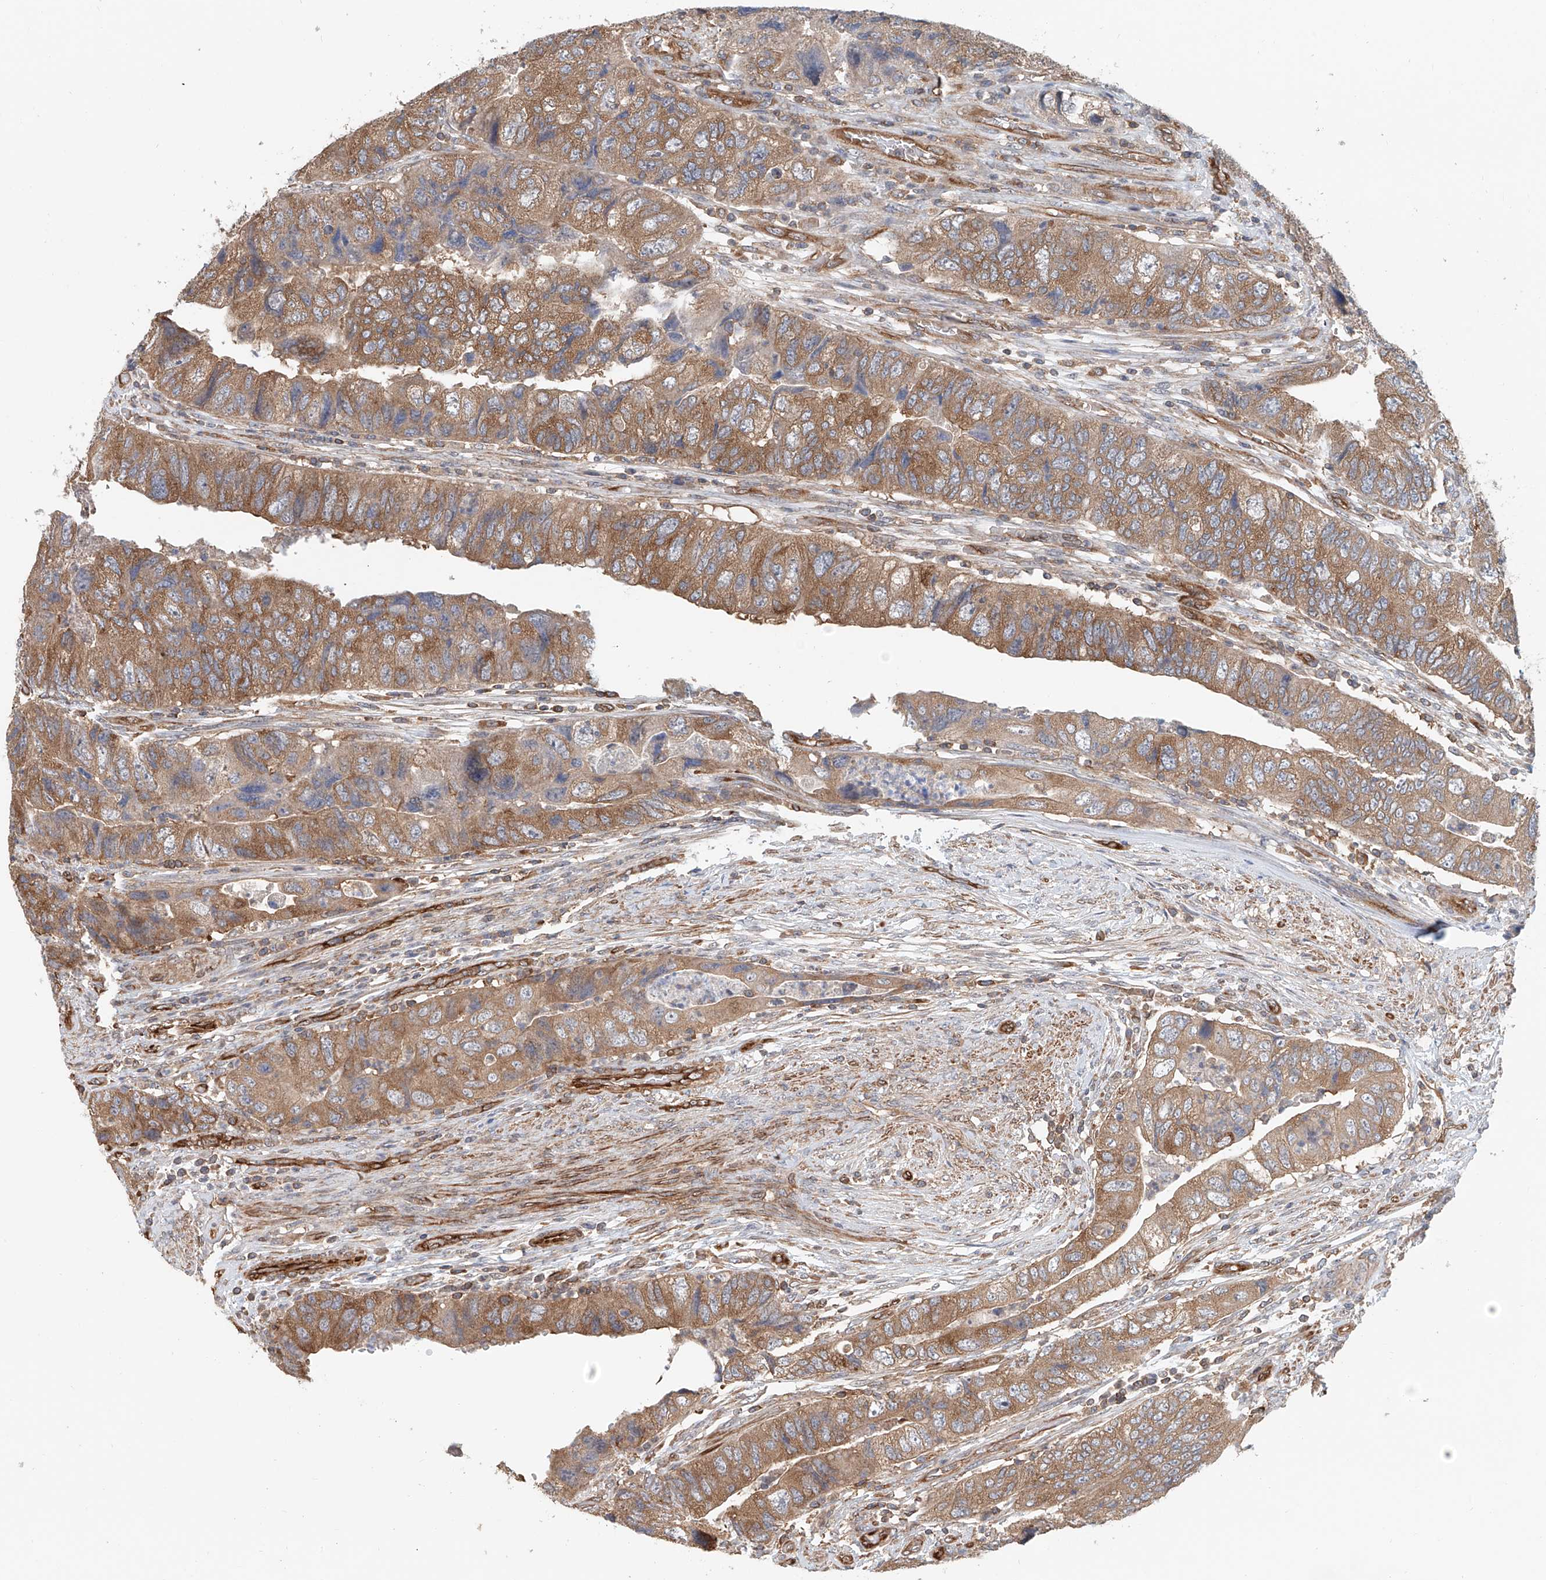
{"staining": {"intensity": "moderate", "quantity": ">75%", "location": "cytoplasmic/membranous"}, "tissue": "colorectal cancer", "cell_type": "Tumor cells", "image_type": "cancer", "snomed": [{"axis": "morphology", "description": "Adenocarcinoma, NOS"}, {"axis": "topography", "description": "Rectum"}], "caption": "The histopathology image exhibits a brown stain indicating the presence of a protein in the cytoplasmic/membranous of tumor cells in colorectal cancer. The staining was performed using DAB (3,3'-diaminobenzidine), with brown indicating positive protein expression. Nuclei are stained blue with hematoxylin.", "gene": "FRYL", "patient": {"sex": "male", "age": 63}}